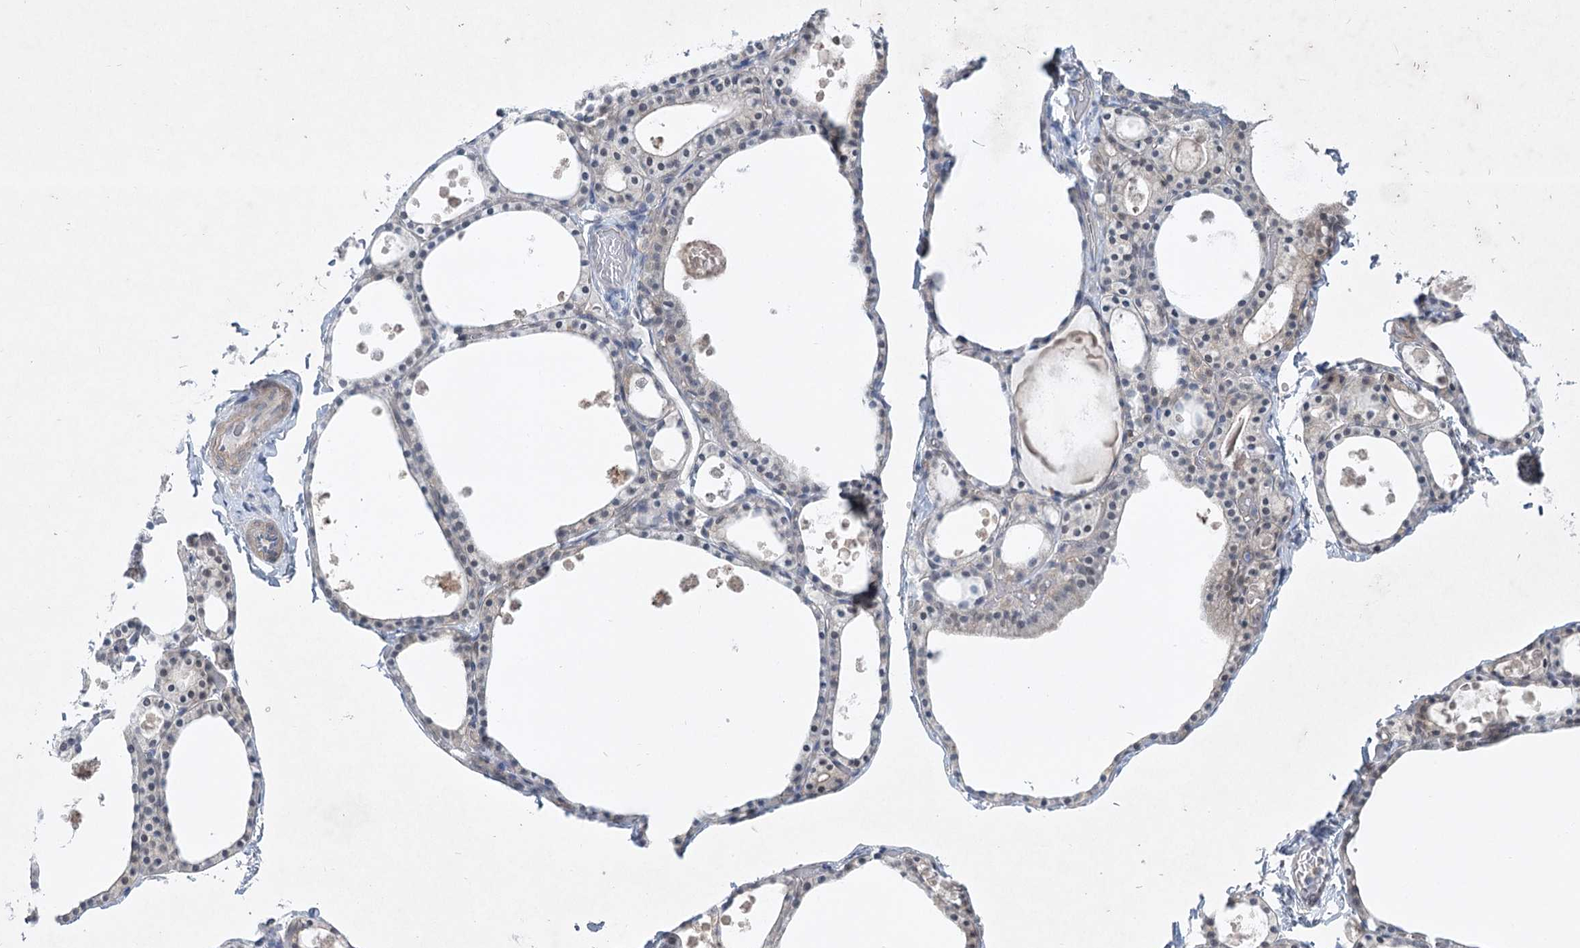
{"staining": {"intensity": "weak", "quantity": "25%-75%", "location": "cytoplasmic/membranous"}, "tissue": "thyroid gland", "cell_type": "Glandular cells", "image_type": "normal", "snomed": [{"axis": "morphology", "description": "Normal tissue, NOS"}, {"axis": "topography", "description": "Thyroid gland"}], "caption": "Thyroid gland was stained to show a protein in brown. There is low levels of weak cytoplasmic/membranous staining in about 25%-75% of glandular cells.", "gene": "AAMDC", "patient": {"sex": "male", "age": 56}}